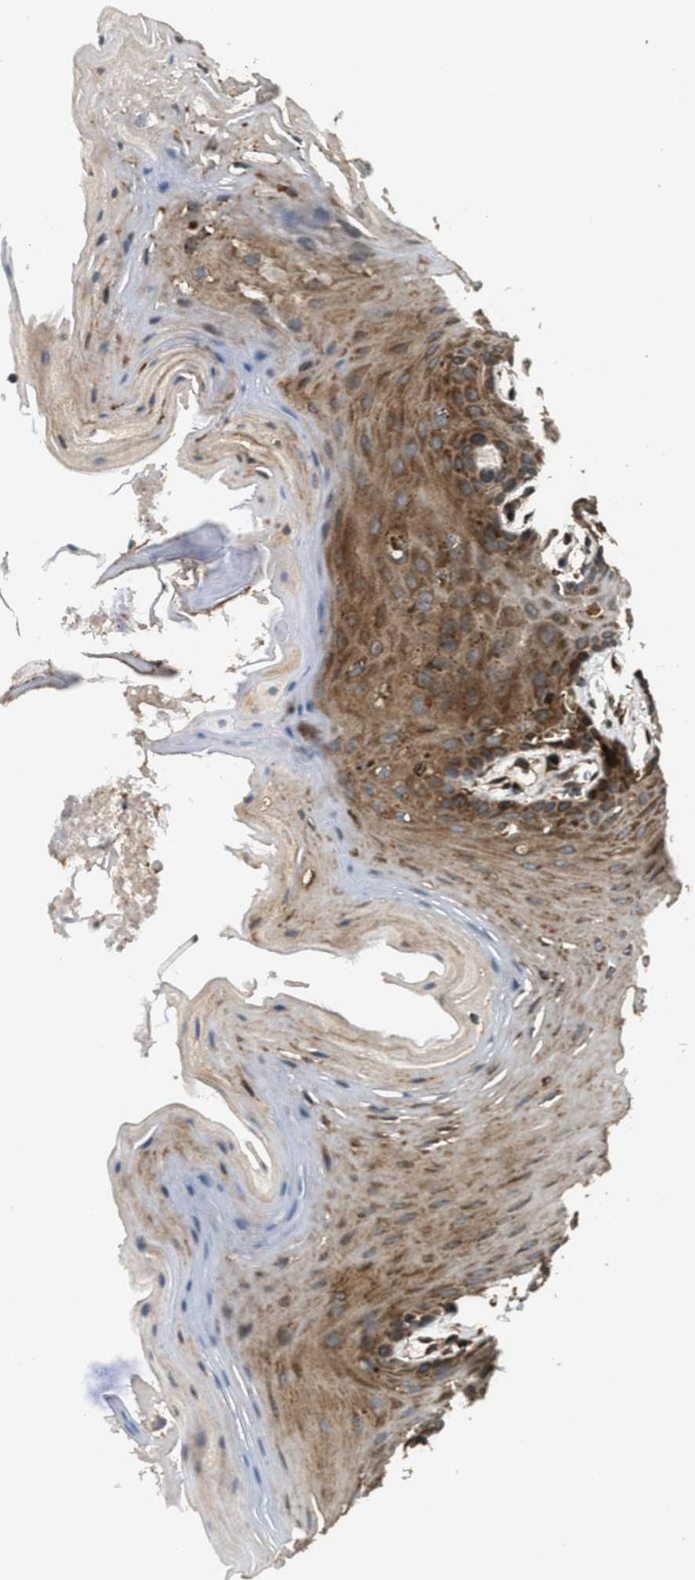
{"staining": {"intensity": "moderate", "quantity": ">75%", "location": "cytoplasmic/membranous"}, "tissue": "oral mucosa", "cell_type": "Squamous epithelial cells", "image_type": "normal", "snomed": [{"axis": "morphology", "description": "Normal tissue, NOS"}, {"axis": "morphology", "description": "Squamous cell carcinoma, NOS"}, {"axis": "topography", "description": "Oral tissue"}, {"axis": "topography", "description": "Head-Neck"}], "caption": "Approximately >75% of squamous epithelial cells in benign oral mucosa exhibit moderate cytoplasmic/membranous protein expression as visualized by brown immunohistochemical staining.", "gene": "BAIAP2L1", "patient": {"sex": "male", "age": 71}}